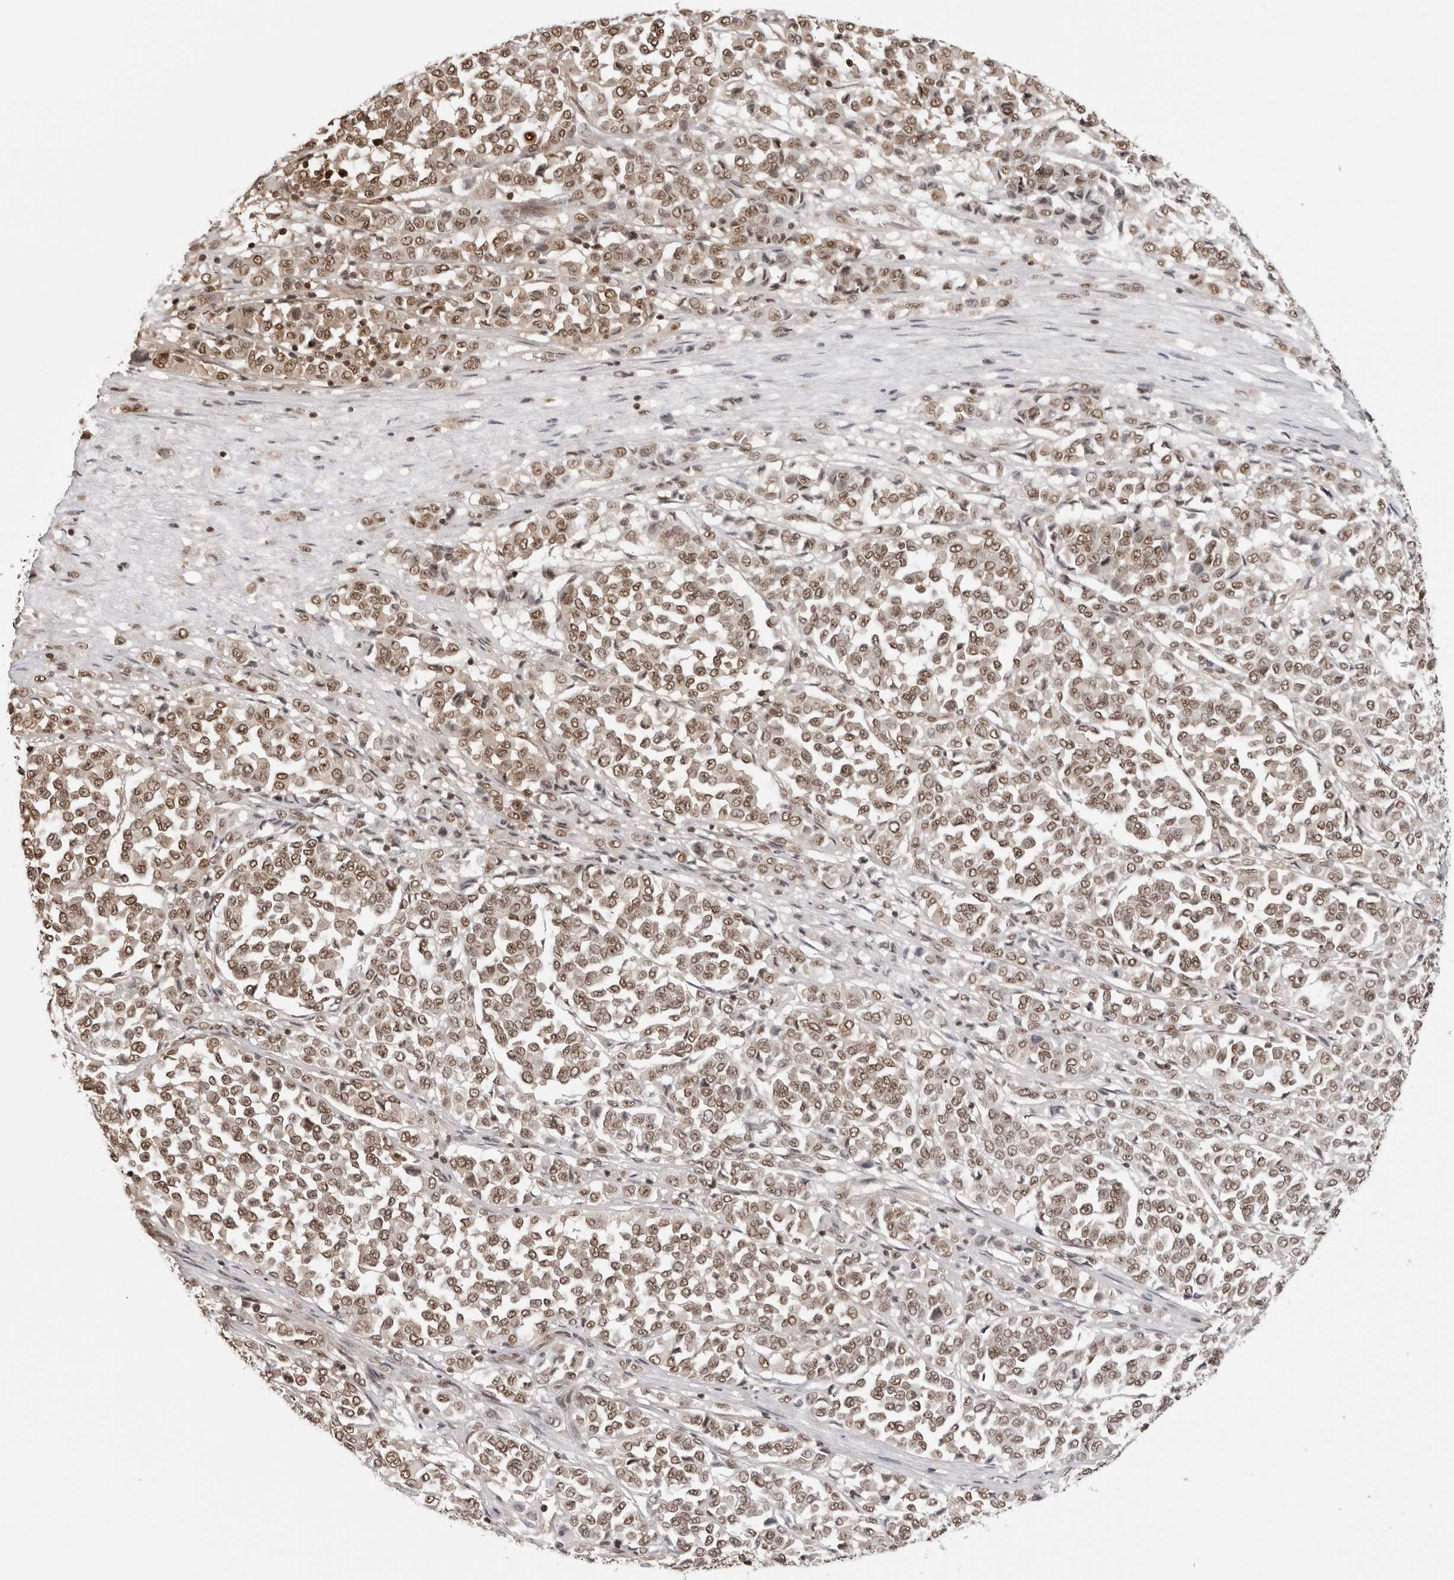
{"staining": {"intensity": "moderate", "quantity": "25%-75%", "location": "nuclear"}, "tissue": "melanoma", "cell_type": "Tumor cells", "image_type": "cancer", "snomed": [{"axis": "morphology", "description": "Malignant melanoma, Metastatic site"}, {"axis": "topography", "description": "Pancreas"}], "caption": "A brown stain labels moderate nuclear expression of a protein in human melanoma tumor cells.", "gene": "SDE2", "patient": {"sex": "female", "age": 30}}